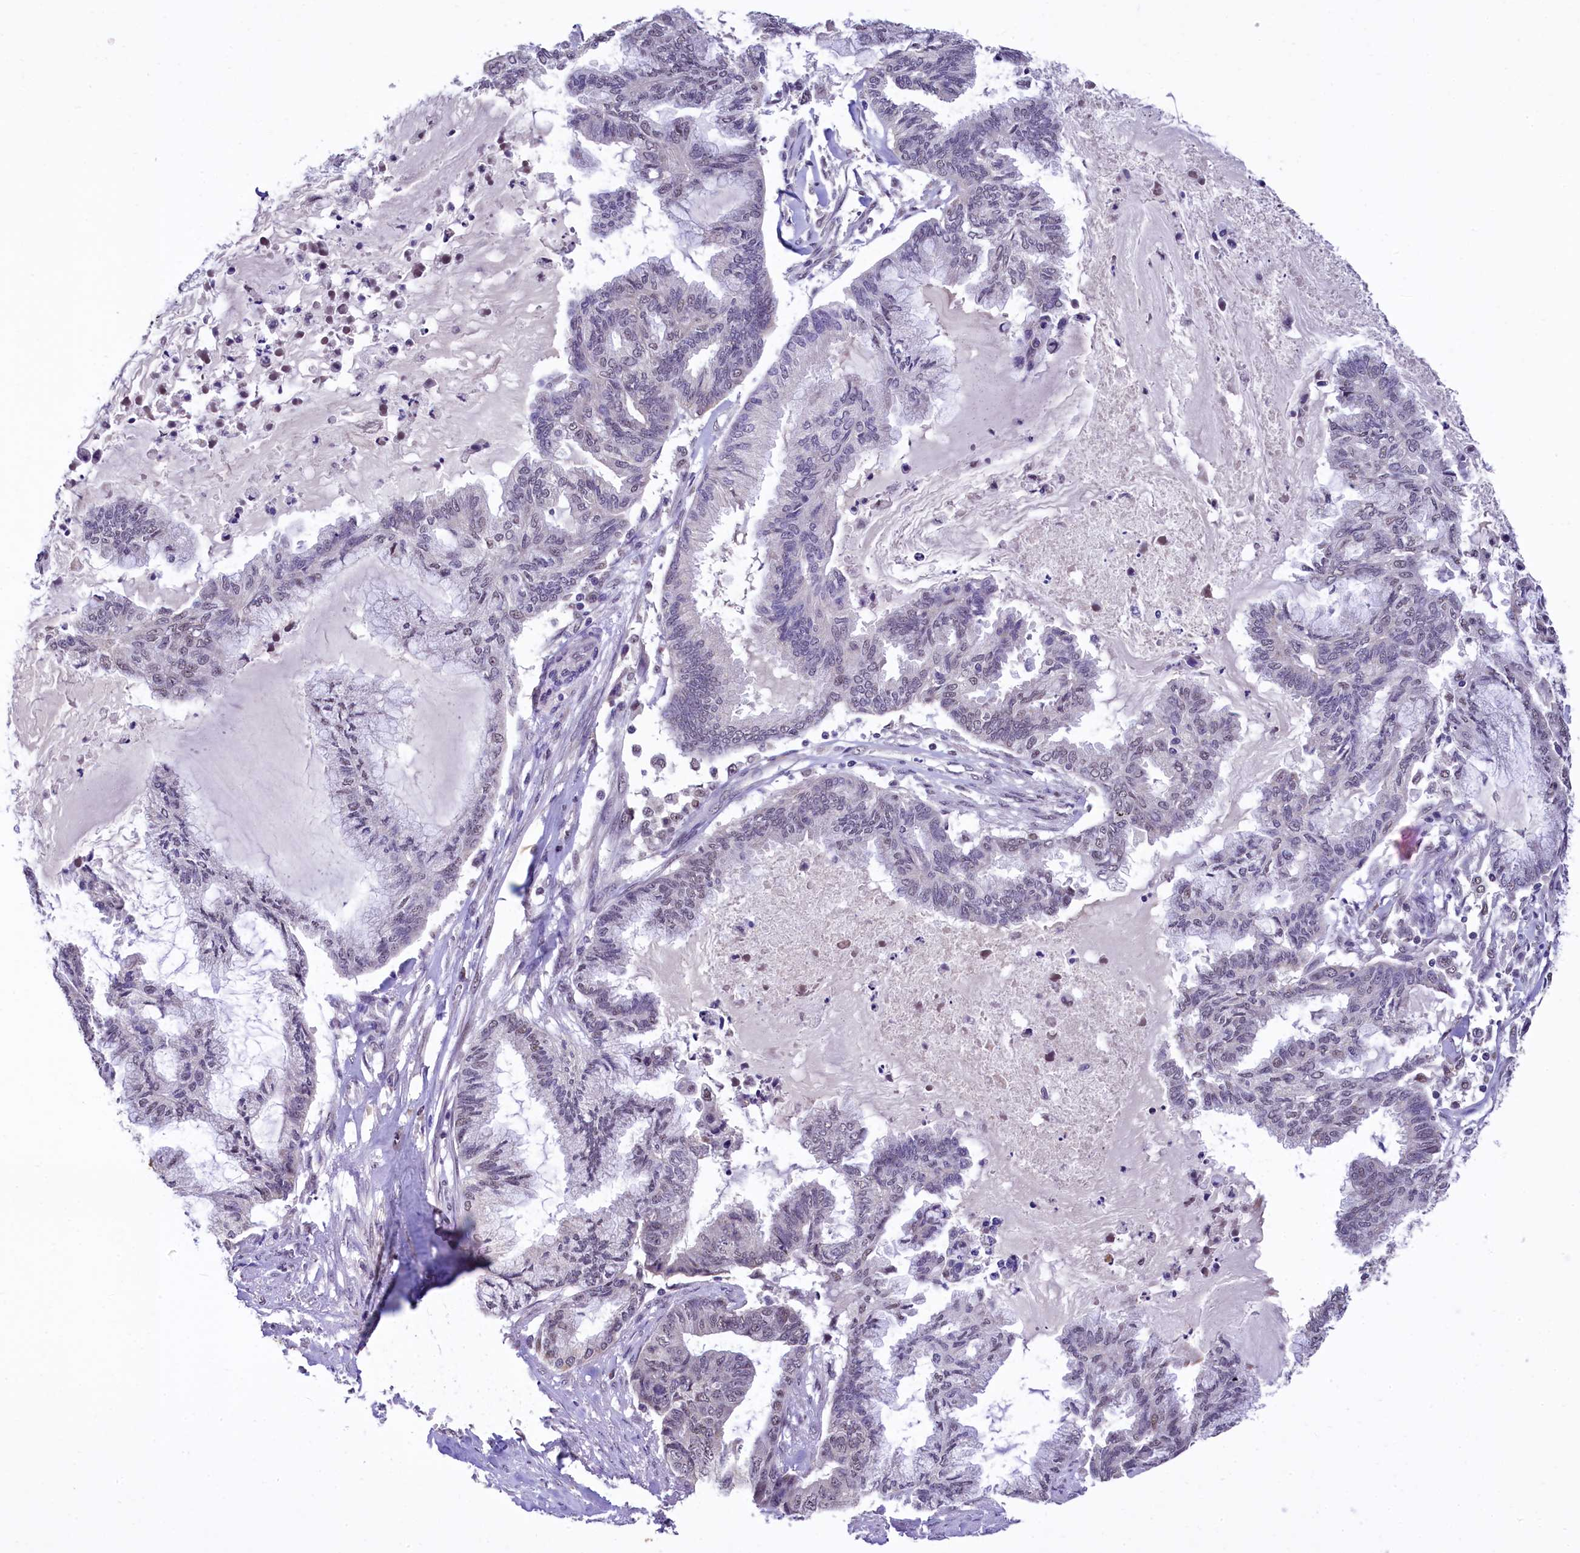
{"staining": {"intensity": "weak", "quantity": "<25%", "location": "nuclear"}, "tissue": "endometrial cancer", "cell_type": "Tumor cells", "image_type": "cancer", "snomed": [{"axis": "morphology", "description": "Adenocarcinoma, NOS"}, {"axis": "topography", "description": "Endometrium"}], "caption": "This is an IHC micrograph of endometrial cancer. There is no staining in tumor cells.", "gene": "HECTD4", "patient": {"sex": "female", "age": 86}}